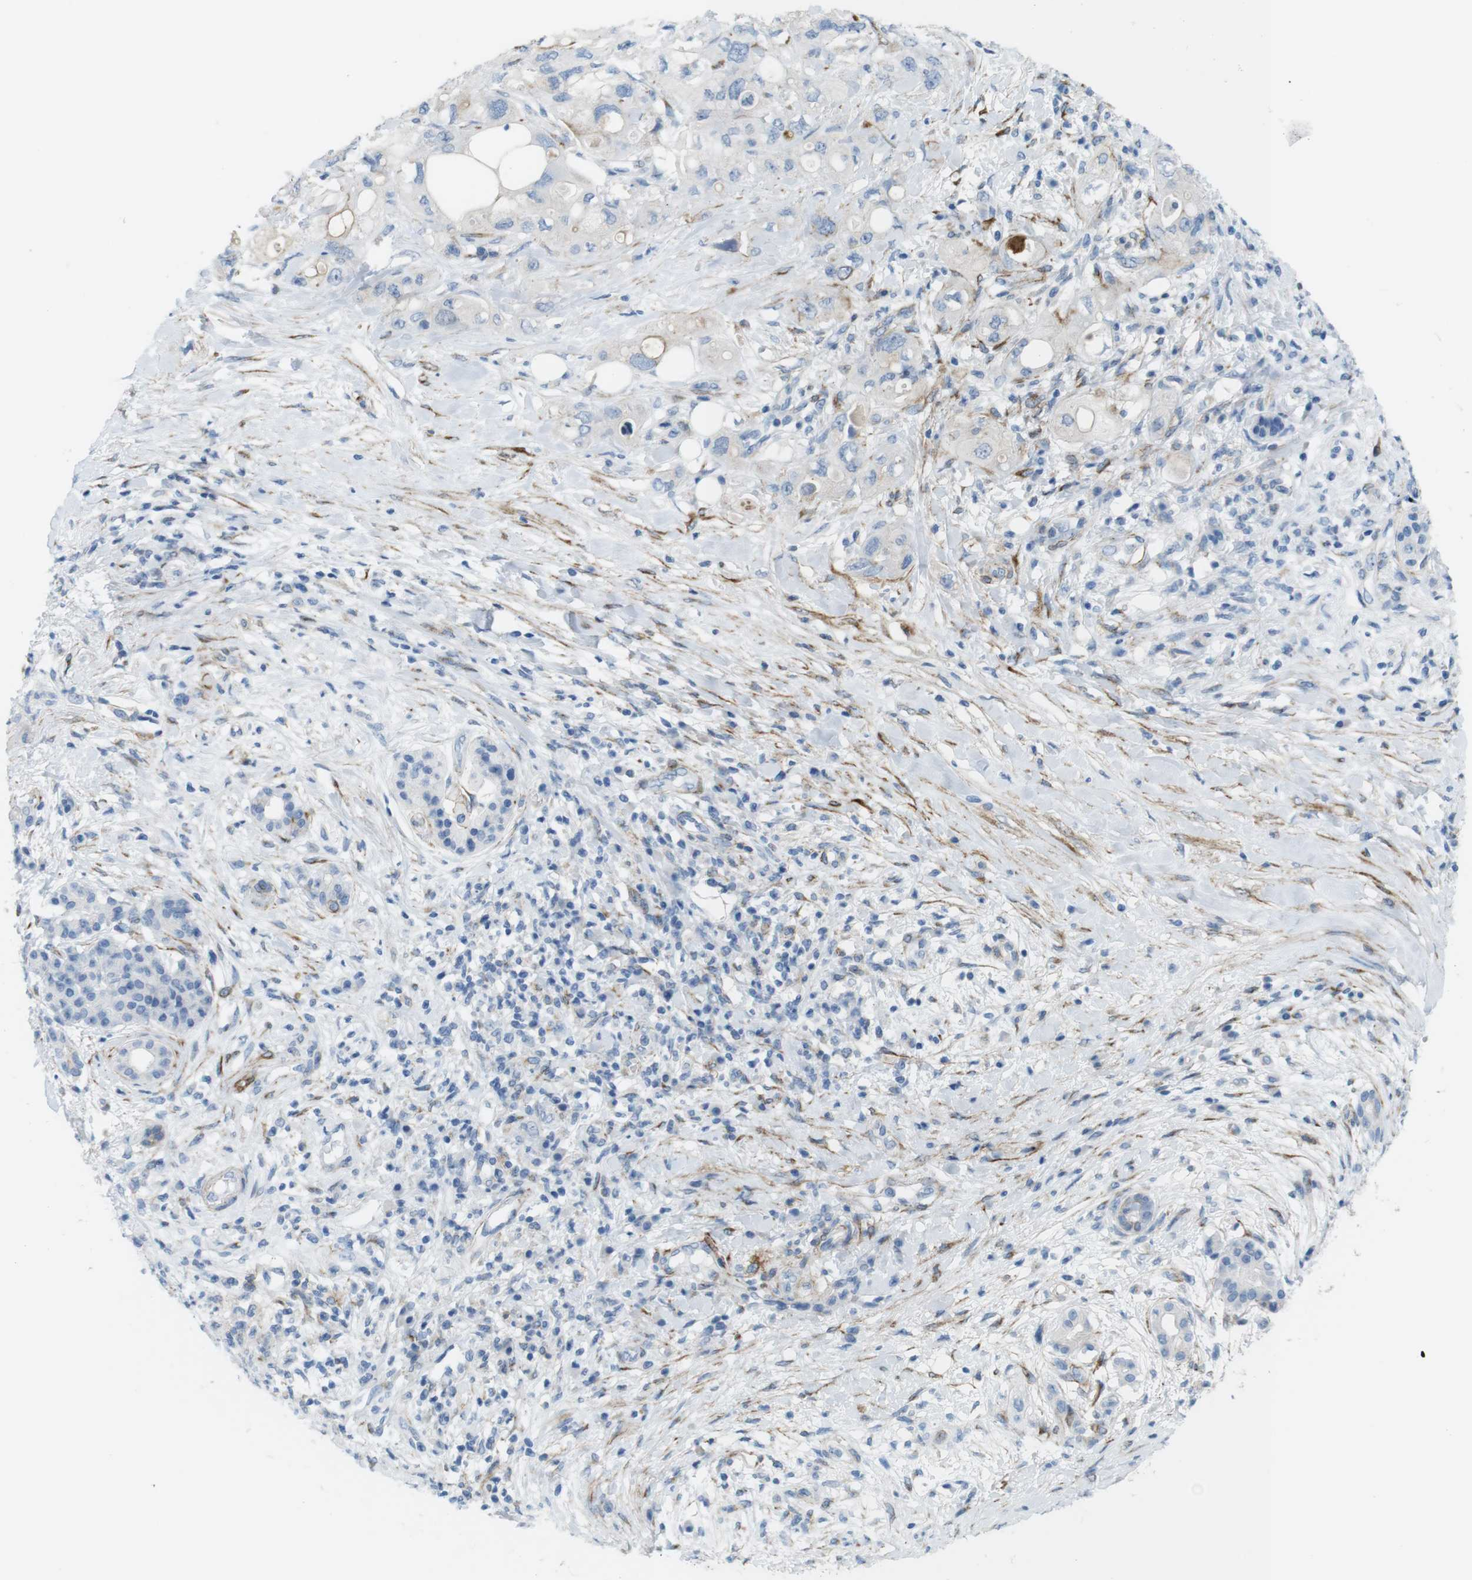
{"staining": {"intensity": "negative", "quantity": "none", "location": "none"}, "tissue": "pancreatic cancer", "cell_type": "Tumor cells", "image_type": "cancer", "snomed": [{"axis": "morphology", "description": "Adenocarcinoma, NOS"}, {"axis": "topography", "description": "Pancreas"}], "caption": "Immunohistochemistry of adenocarcinoma (pancreatic) shows no staining in tumor cells.", "gene": "MYH9", "patient": {"sex": "female", "age": 56}}